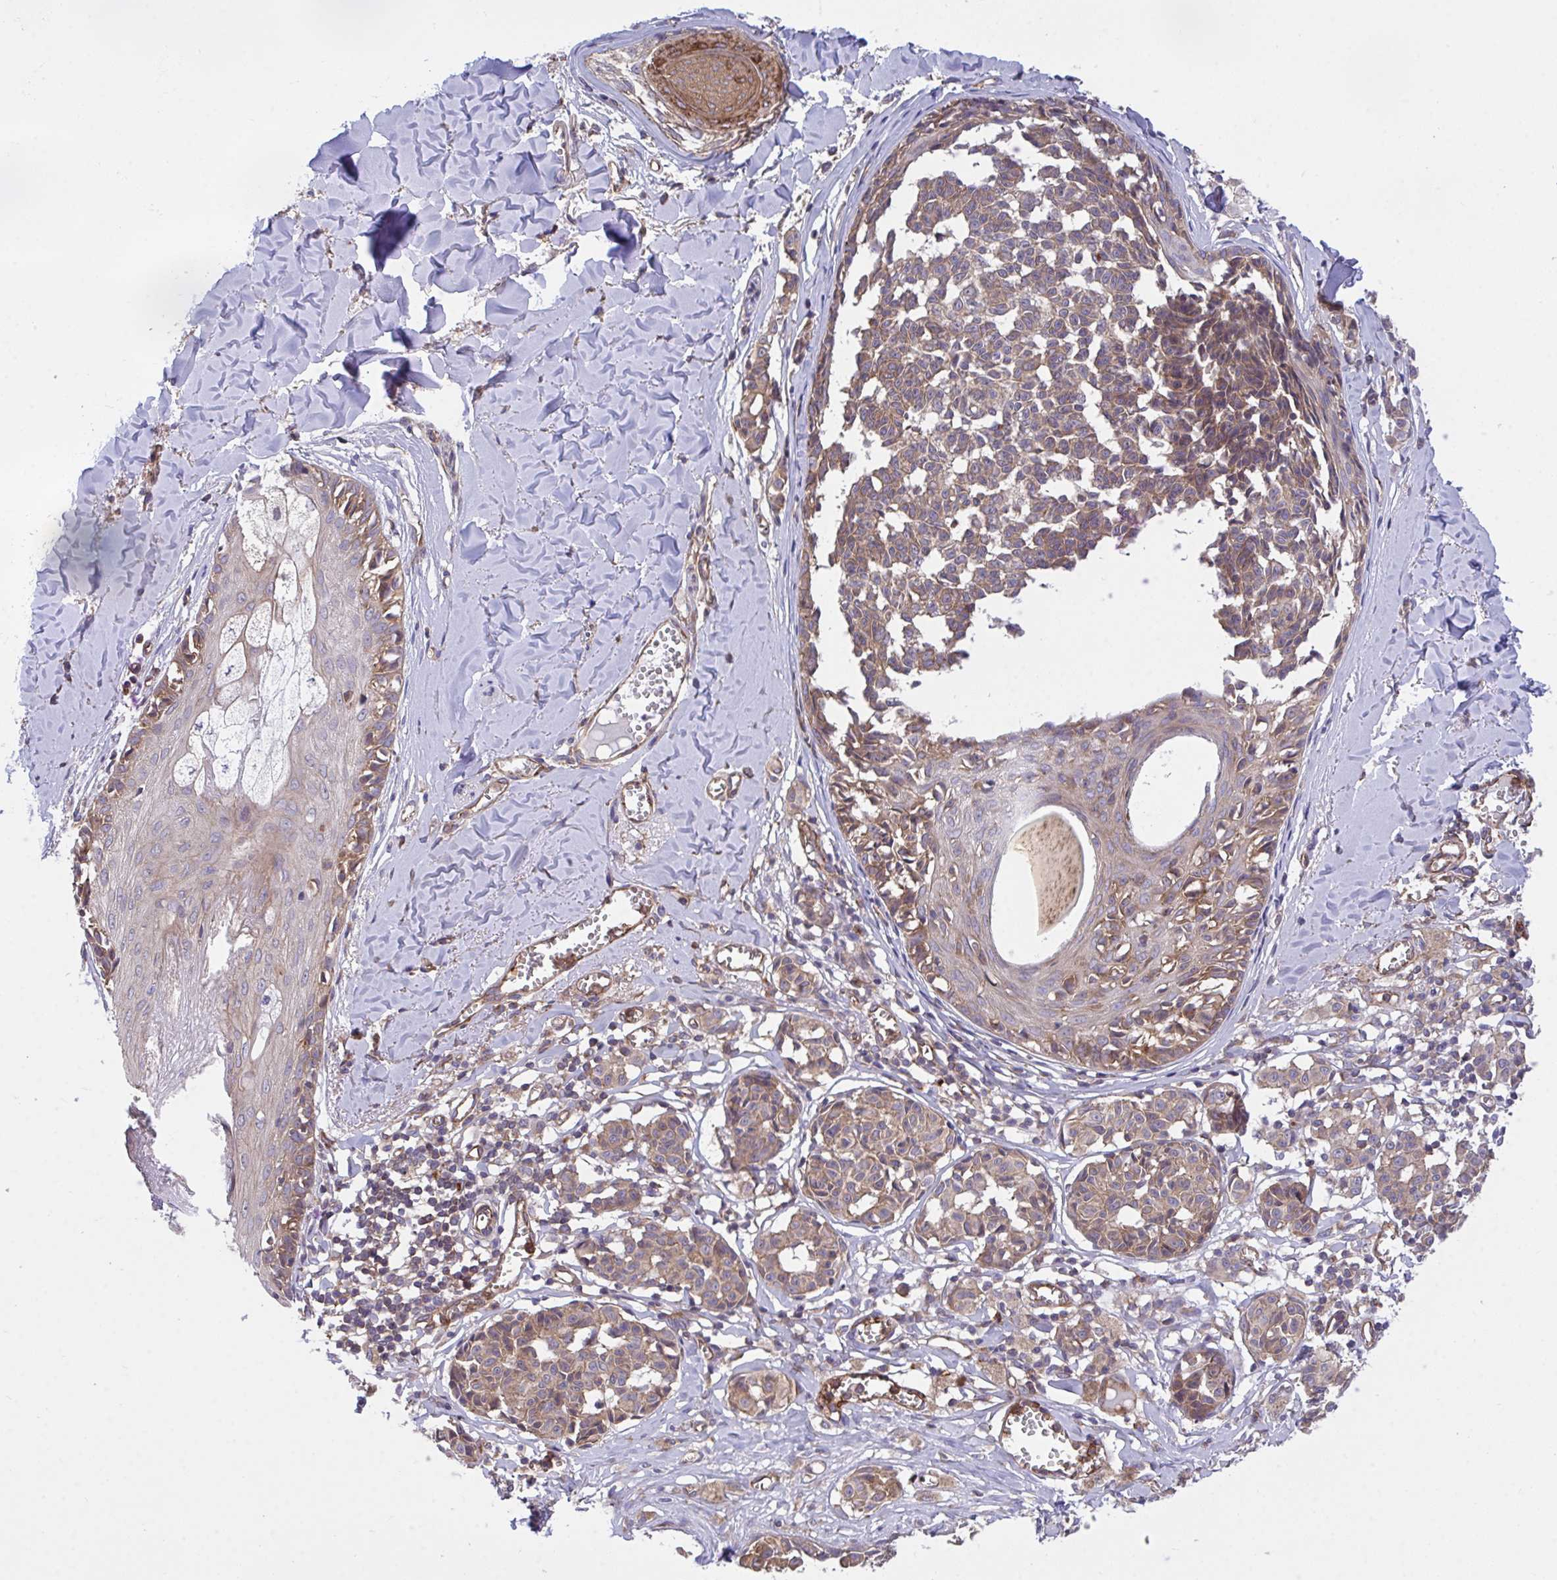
{"staining": {"intensity": "weak", "quantity": ">75%", "location": "cytoplasmic/membranous"}, "tissue": "melanoma", "cell_type": "Tumor cells", "image_type": "cancer", "snomed": [{"axis": "morphology", "description": "Malignant melanoma, NOS"}, {"axis": "topography", "description": "Skin"}], "caption": "Approximately >75% of tumor cells in melanoma exhibit weak cytoplasmic/membranous protein positivity as visualized by brown immunohistochemical staining.", "gene": "C4orf36", "patient": {"sex": "female", "age": 43}}